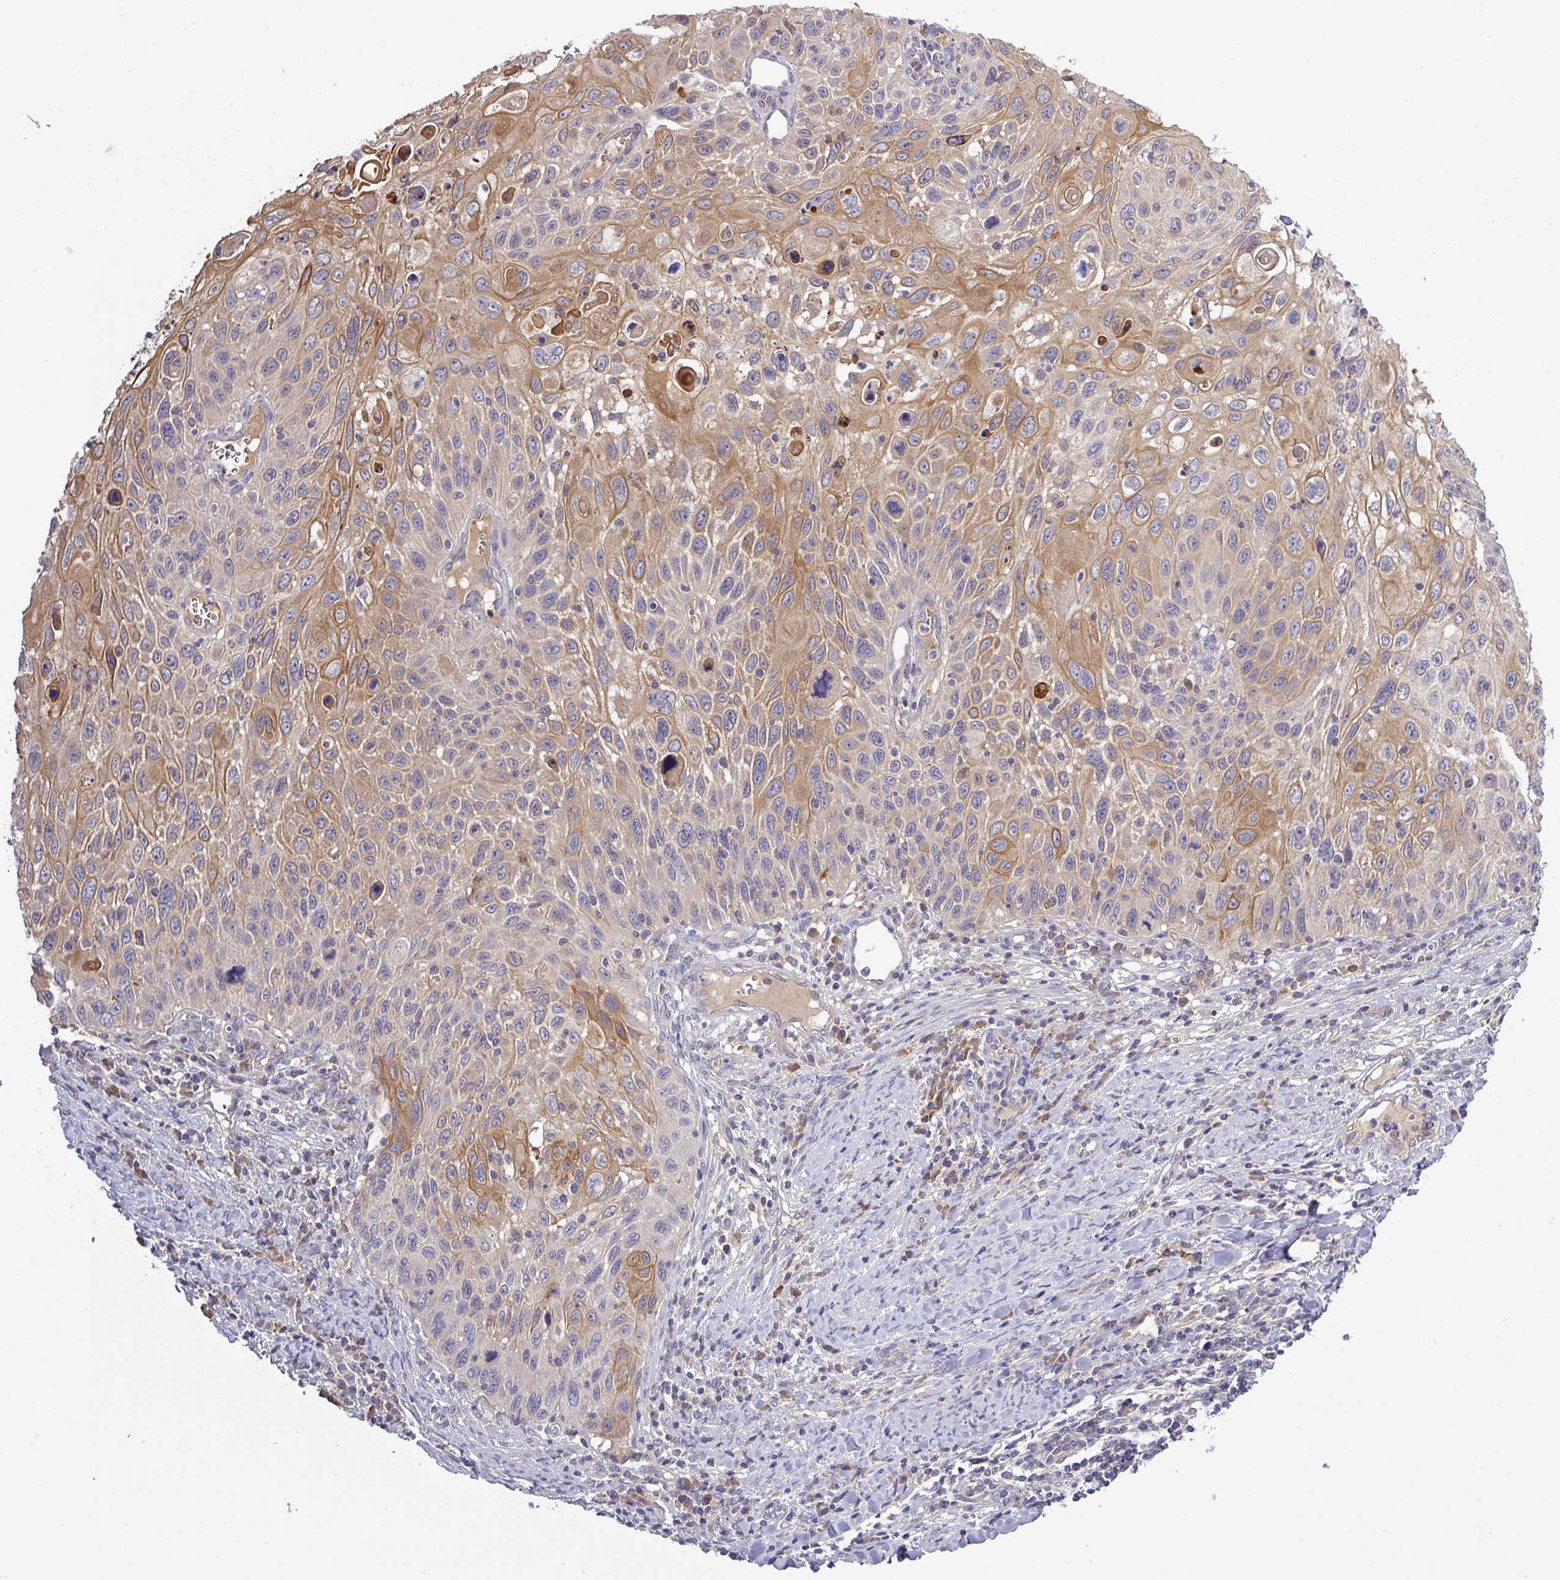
{"staining": {"intensity": "moderate", "quantity": ">75%", "location": "cytoplasmic/membranous"}, "tissue": "cervical cancer", "cell_type": "Tumor cells", "image_type": "cancer", "snomed": [{"axis": "morphology", "description": "Squamous cell carcinoma, NOS"}, {"axis": "topography", "description": "Cervix"}], "caption": "Protein analysis of cervical cancer (squamous cell carcinoma) tissue displays moderate cytoplasmic/membranous expression in about >75% of tumor cells. (DAB IHC, brown staining for protein, blue staining for nuclei).", "gene": "TMEM62", "patient": {"sex": "female", "age": 70}}